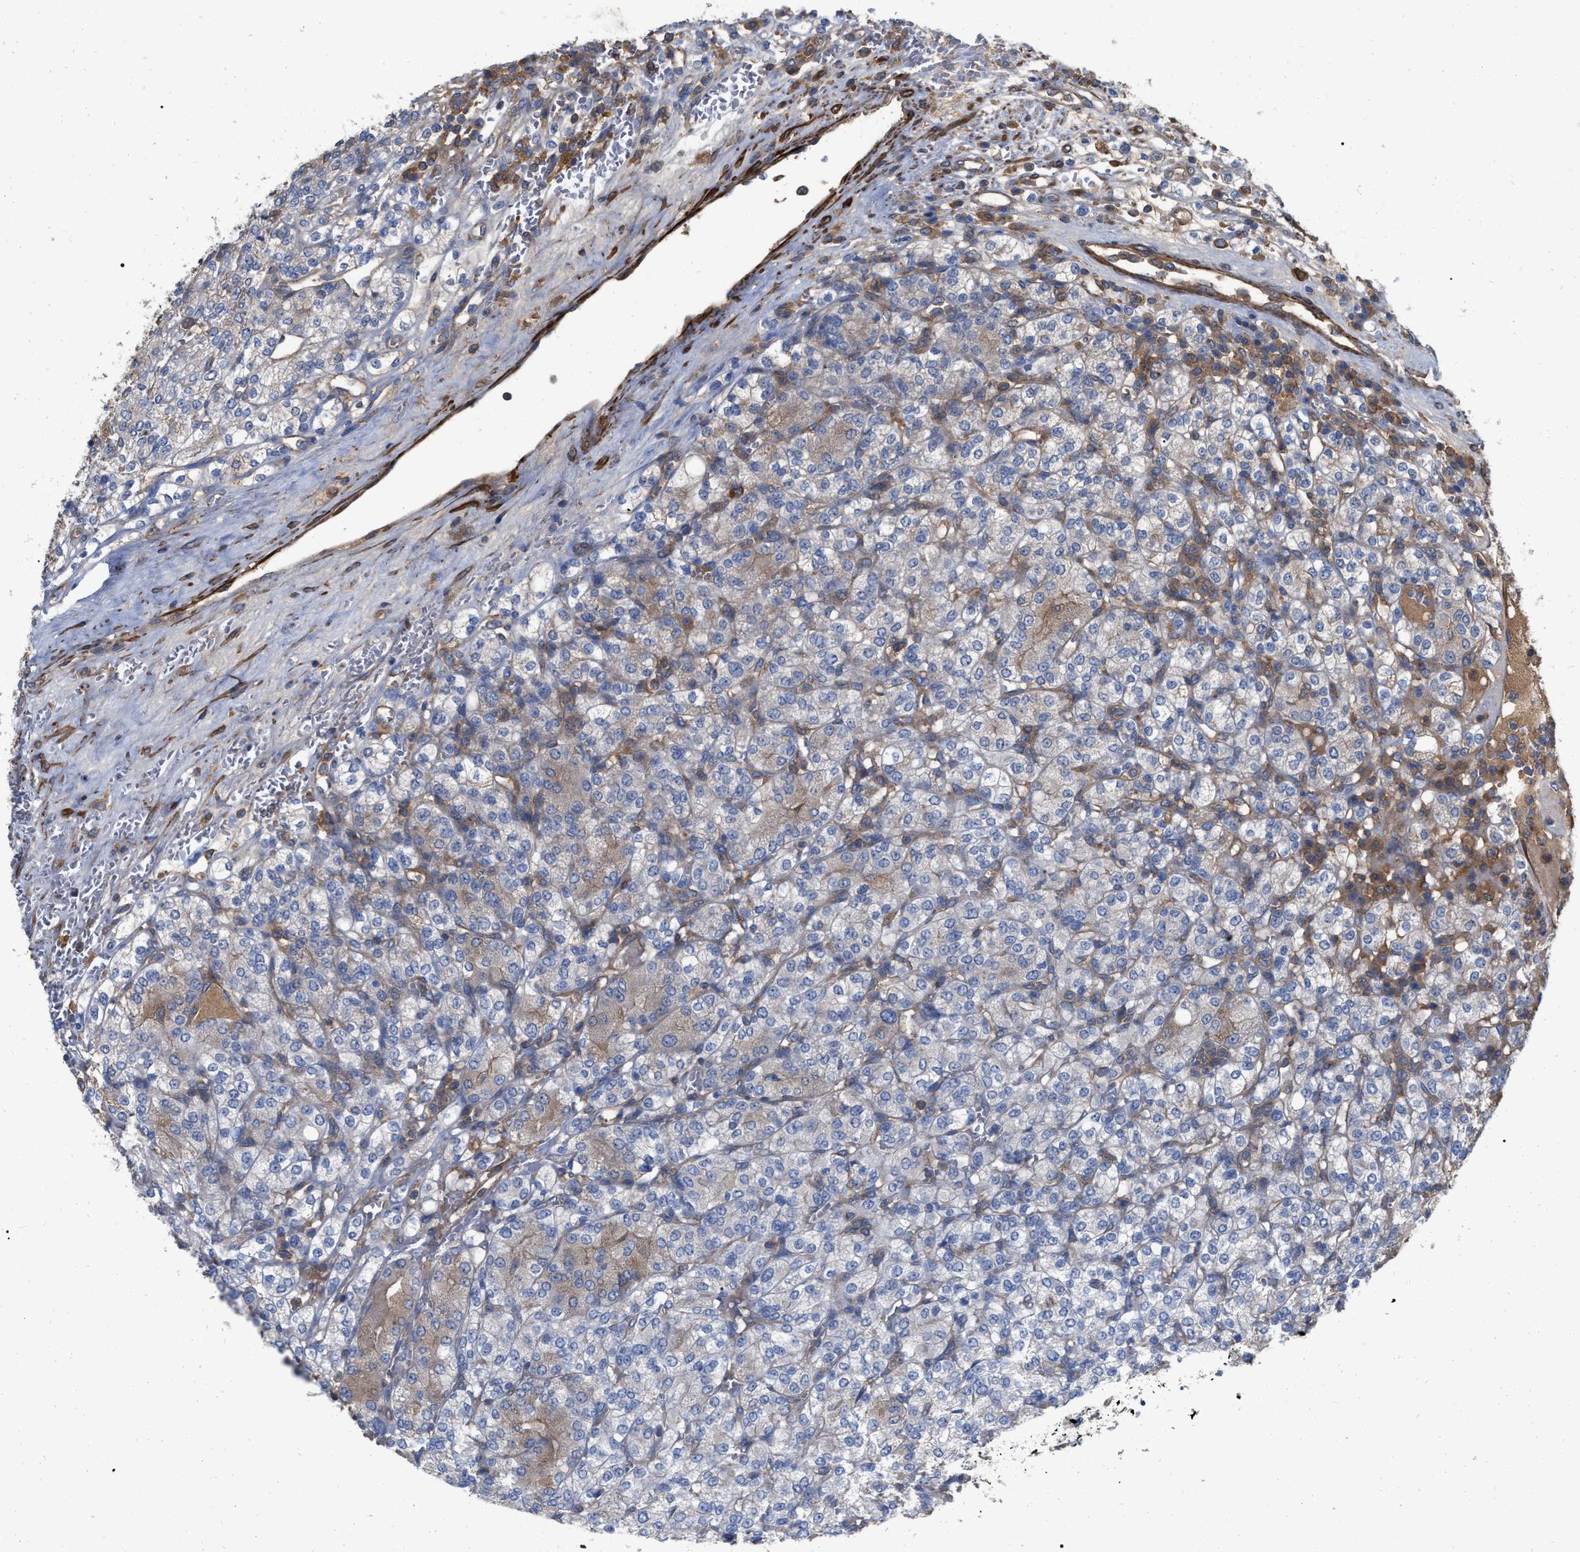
{"staining": {"intensity": "weak", "quantity": "25%-75%", "location": "cytoplasmic/membranous"}, "tissue": "renal cancer", "cell_type": "Tumor cells", "image_type": "cancer", "snomed": [{"axis": "morphology", "description": "Adenocarcinoma, NOS"}, {"axis": "topography", "description": "Kidney"}], "caption": "Immunohistochemistry (IHC) (DAB (3,3'-diaminobenzidine)) staining of human renal adenocarcinoma demonstrates weak cytoplasmic/membranous protein positivity in about 25%-75% of tumor cells.", "gene": "RABEP1", "patient": {"sex": "male", "age": 77}}